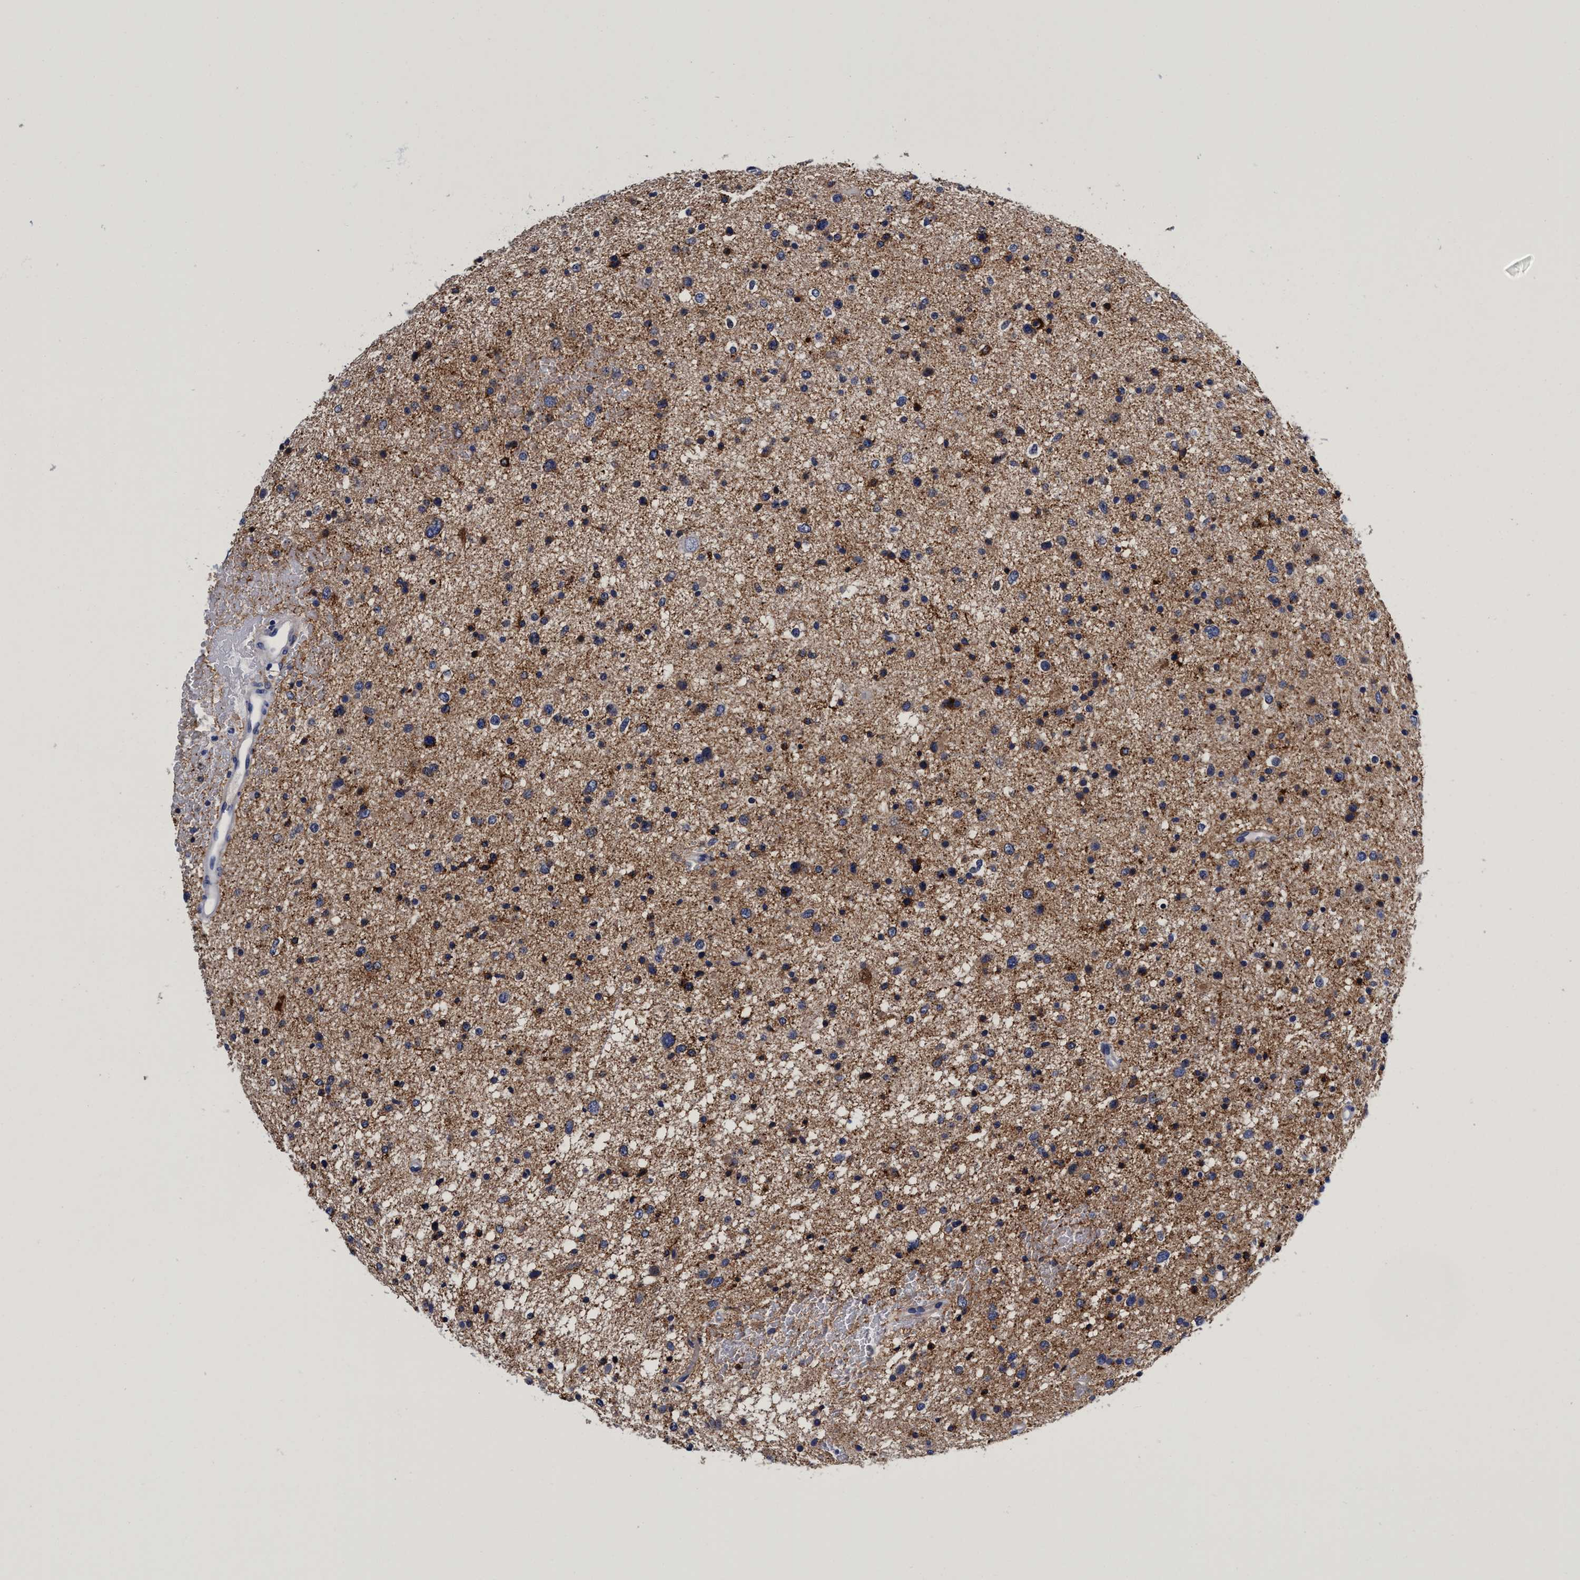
{"staining": {"intensity": "moderate", "quantity": "<25%", "location": "cytoplasmic/membranous"}, "tissue": "glioma", "cell_type": "Tumor cells", "image_type": "cancer", "snomed": [{"axis": "morphology", "description": "Glioma, malignant, Low grade"}, {"axis": "topography", "description": "Brain"}], "caption": "A photomicrograph of glioma stained for a protein exhibits moderate cytoplasmic/membranous brown staining in tumor cells.", "gene": "PLPPR1", "patient": {"sex": "female", "age": 37}}